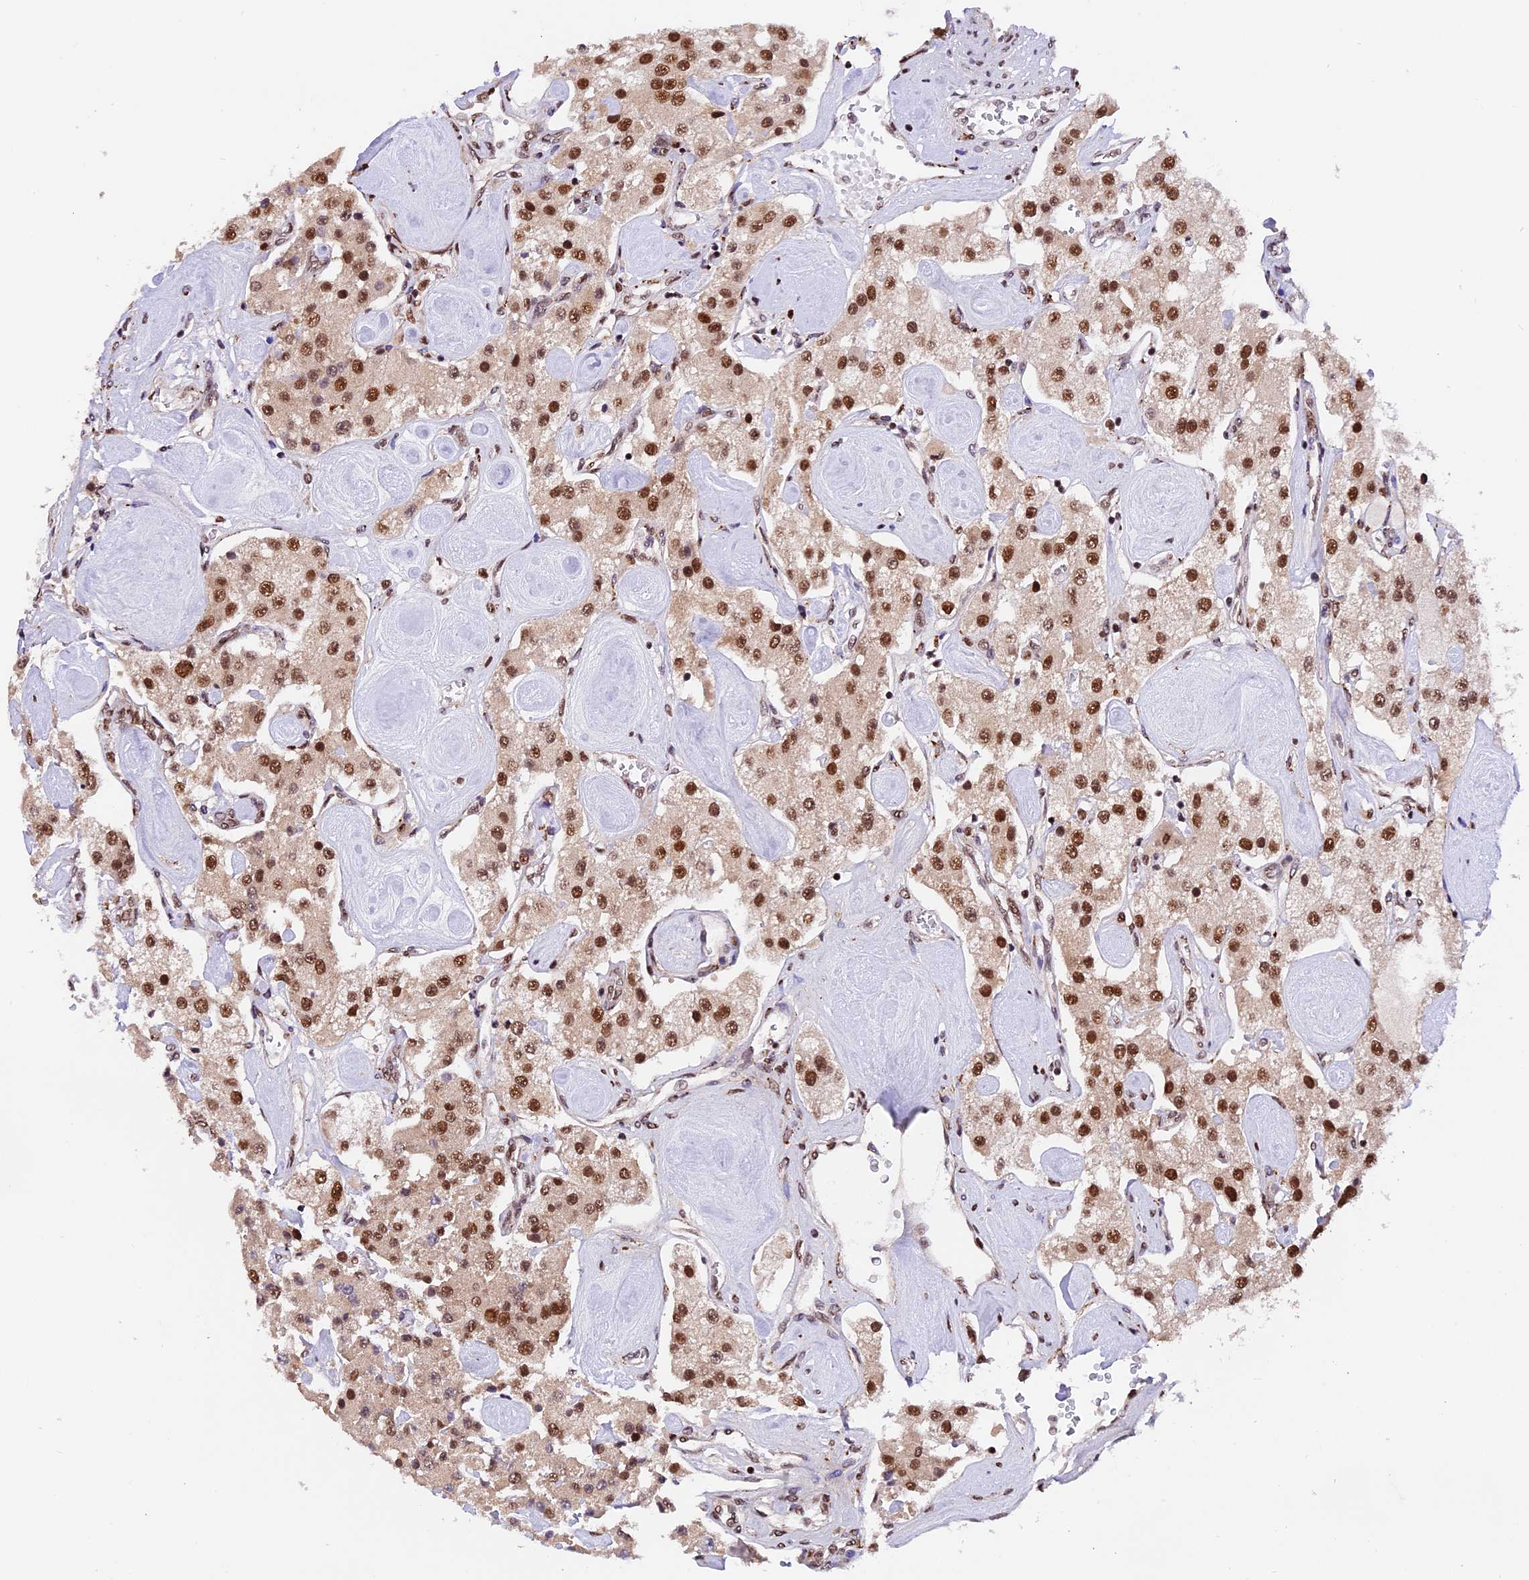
{"staining": {"intensity": "moderate", "quantity": ">75%", "location": "nuclear"}, "tissue": "carcinoid", "cell_type": "Tumor cells", "image_type": "cancer", "snomed": [{"axis": "morphology", "description": "Carcinoid, malignant, NOS"}, {"axis": "topography", "description": "Pancreas"}], "caption": "Protein staining of malignant carcinoid tissue demonstrates moderate nuclear expression in about >75% of tumor cells. The protein of interest is stained brown, and the nuclei are stained in blue (DAB (3,3'-diaminobenzidine) IHC with brightfield microscopy, high magnification).", "gene": "RAMAC", "patient": {"sex": "male", "age": 41}}